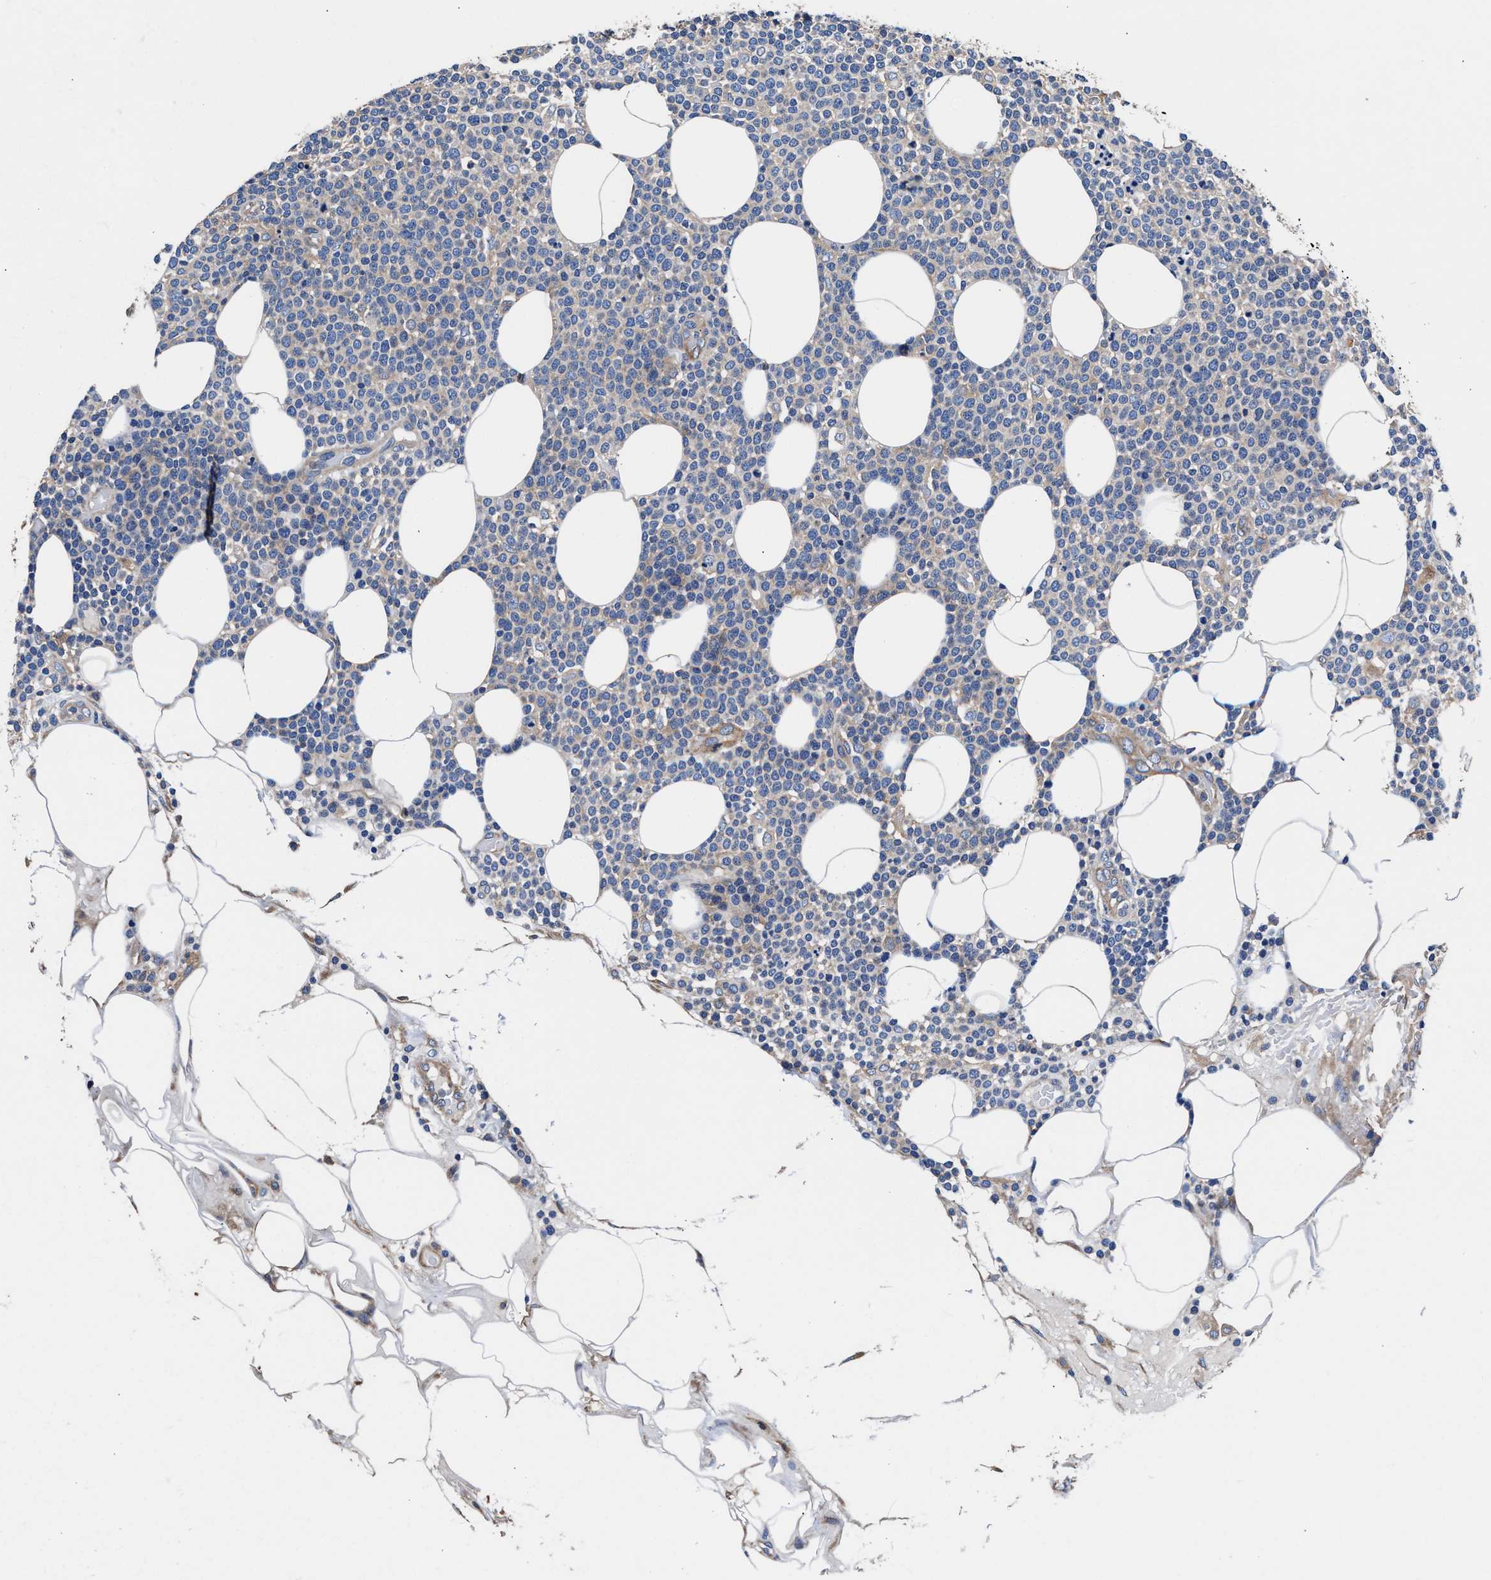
{"staining": {"intensity": "negative", "quantity": "none", "location": "none"}, "tissue": "lymphoma", "cell_type": "Tumor cells", "image_type": "cancer", "snomed": [{"axis": "morphology", "description": "Malignant lymphoma, non-Hodgkin's type, High grade"}, {"axis": "topography", "description": "Lymph node"}], "caption": "DAB (3,3'-diaminobenzidine) immunohistochemical staining of human high-grade malignant lymphoma, non-Hodgkin's type shows no significant expression in tumor cells.", "gene": "SH3GL1", "patient": {"sex": "male", "age": 61}}